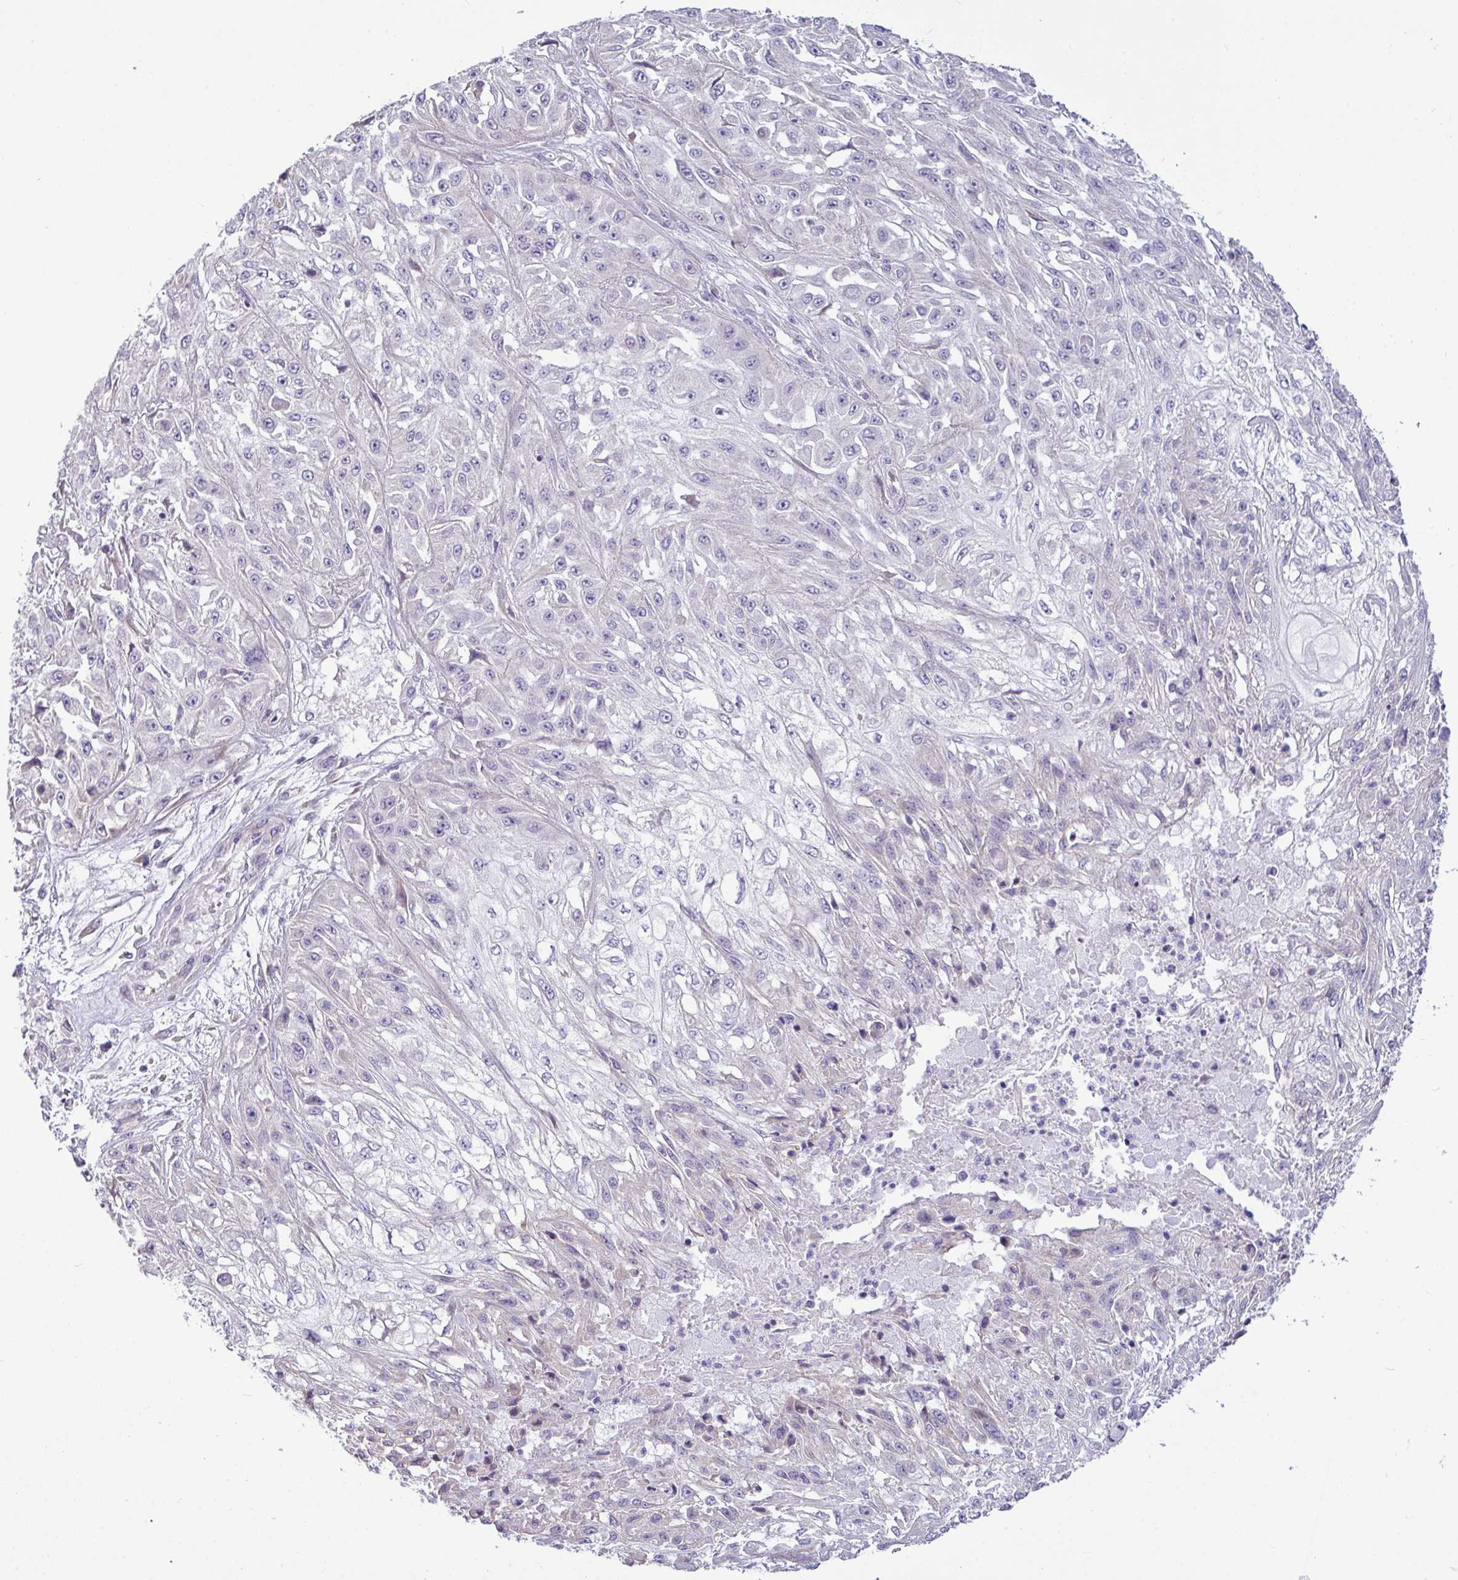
{"staining": {"intensity": "negative", "quantity": "none", "location": "none"}, "tissue": "skin cancer", "cell_type": "Tumor cells", "image_type": "cancer", "snomed": [{"axis": "morphology", "description": "Squamous cell carcinoma, NOS"}, {"axis": "morphology", "description": "Squamous cell carcinoma, metastatic, NOS"}, {"axis": "topography", "description": "Skin"}, {"axis": "topography", "description": "Lymph node"}], "caption": "Tumor cells are negative for protein expression in human skin cancer. (DAB IHC visualized using brightfield microscopy, high magnification).", "gene": "IRGC", "patient": {"sex": "male", "age": 75}}